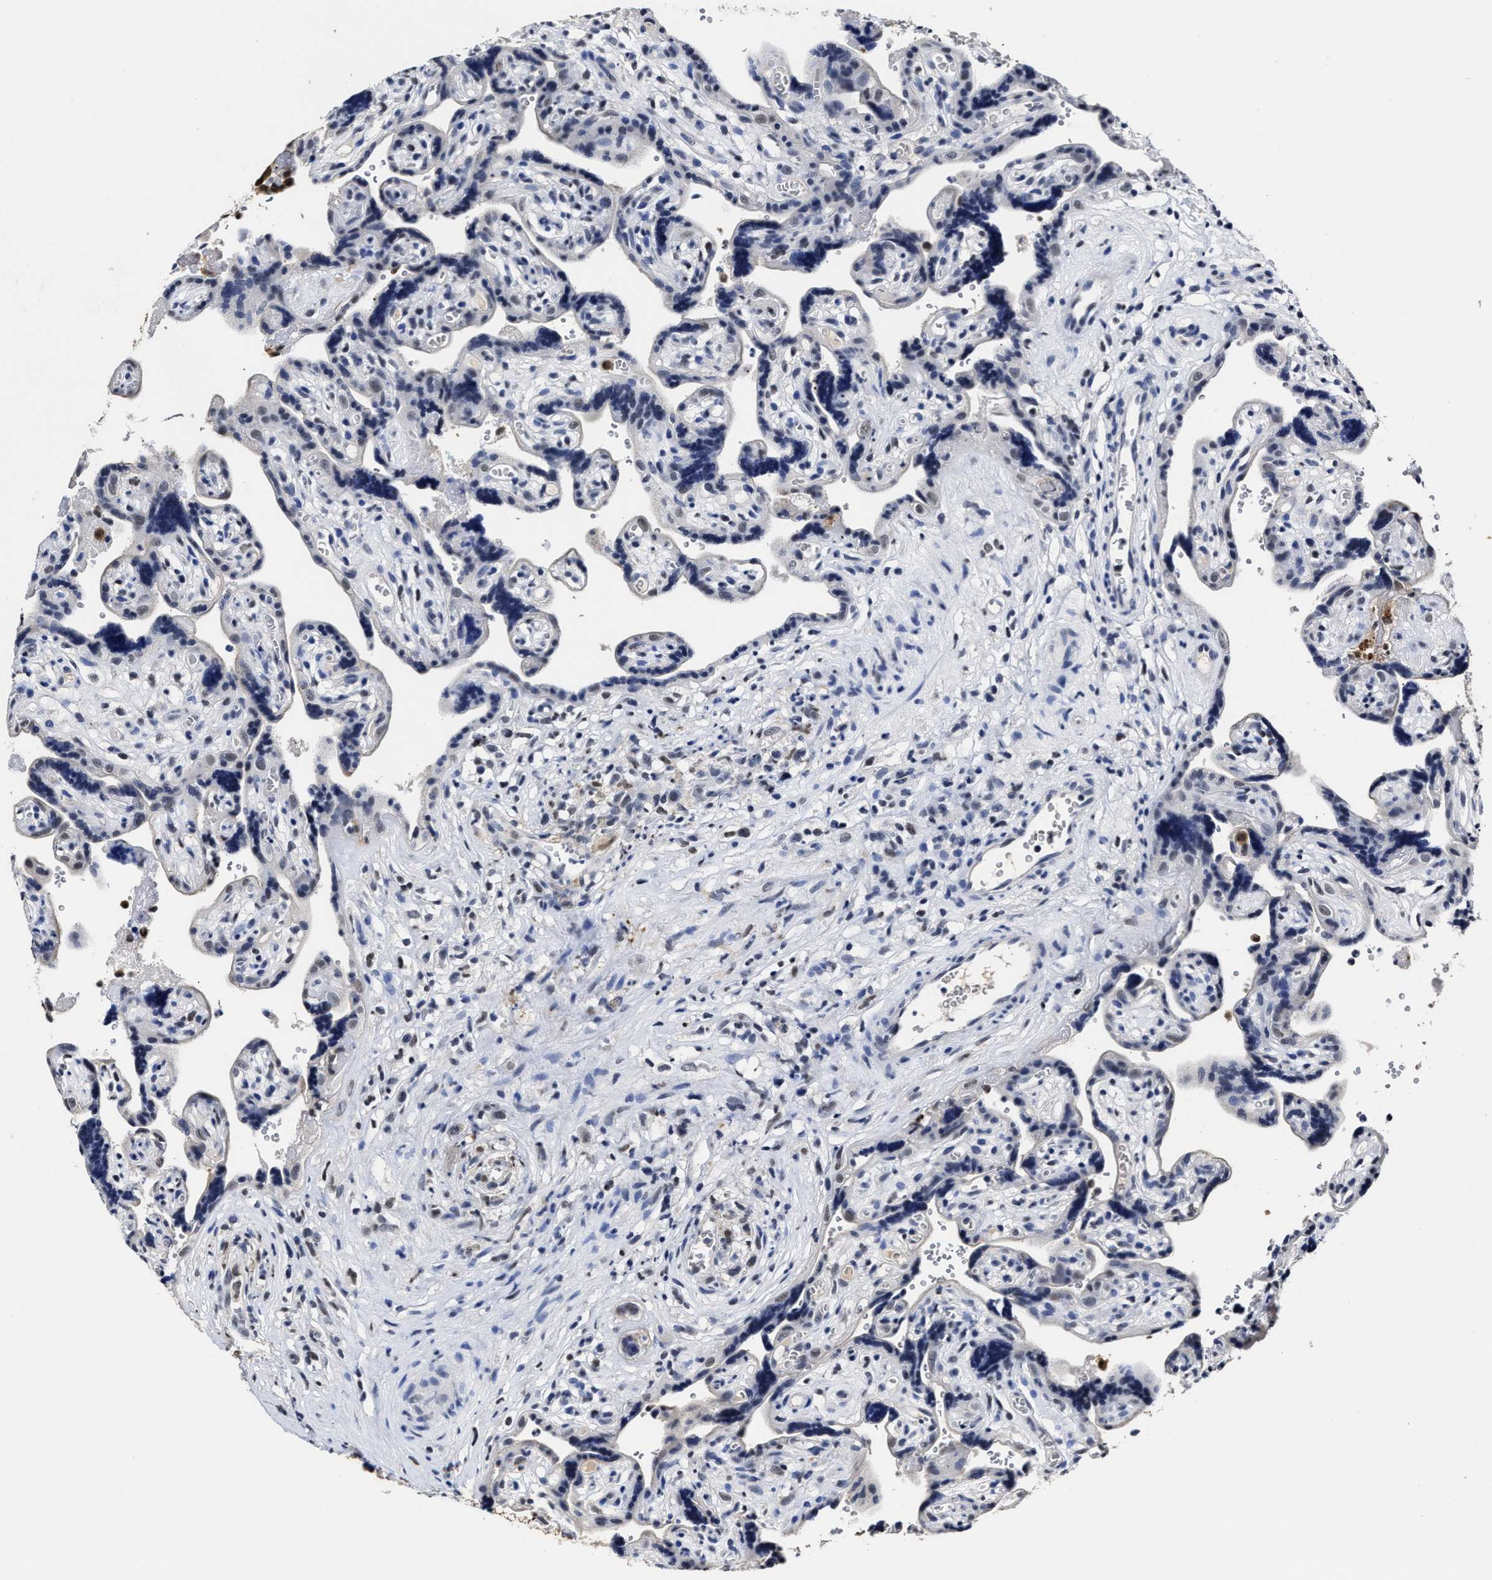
{"staining": {"intensity": "strong", "quantity": "<25%", "location": "nuclear"}, "tissue": "placenta", "cell_type": "Decidual cells", "image_type": "normal", "snomed": [{"axis": "morphology", "description": "Normal tissue, NOS"}, {"axis": "topography", "description": "Placenta"}], "caption": "Normal placenta displays strong nuclear staining in about <25% of decidual cells, visualized by immunohistochemistry. The staining is performed using DAB brown chromogen to label protein expression. The nuclei are counter-stained blue using hematoxylin.", "gene": "PRPF4B", "patient": {"sex": "female", "age": 30}}